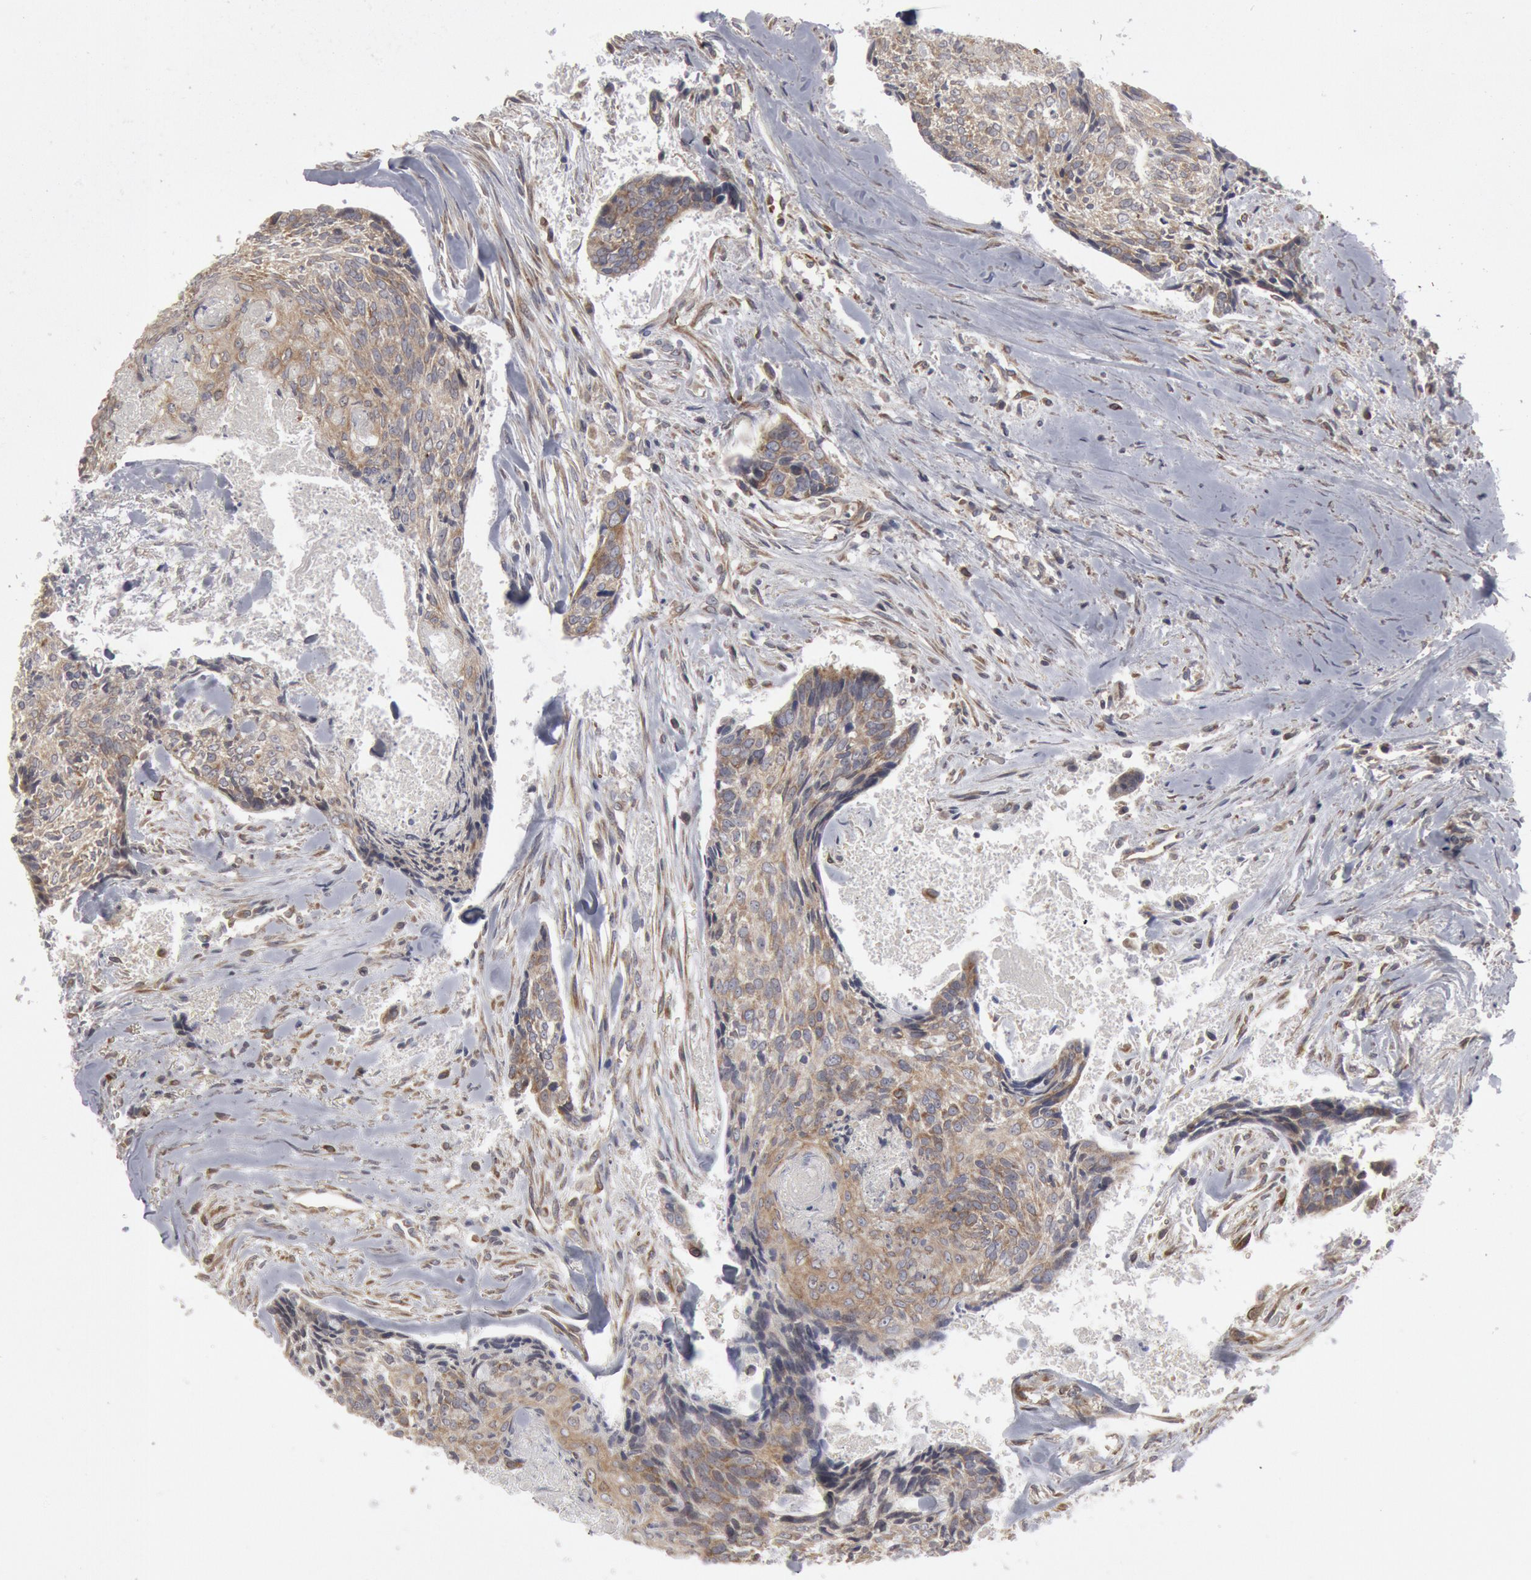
{"staining": {"intensity": "weak", "quantity": ">75%", "location": "cytoplasmic/membranous"}, "tissue": "head and neck cancer", "cell_type": "Tumor cells", "image_type": "cancer", "snomed": [{"axis": "morphology", "description": "Squamous cell carcinoma, NOS"}, {"axis": "topography", "description": "Salivary gland"}, {"axis": "topography", "description": "Head-Neck"}], "caption": "There is low levels of weak cytoplasmic/membranous positivity in tumor cells of squamous cell carcinoma (head and neck), as demonstrated by immunohistochemical staining (brown color).", "gene": "OSBPL8", "patient": {"sex": "male", "age": 70}}